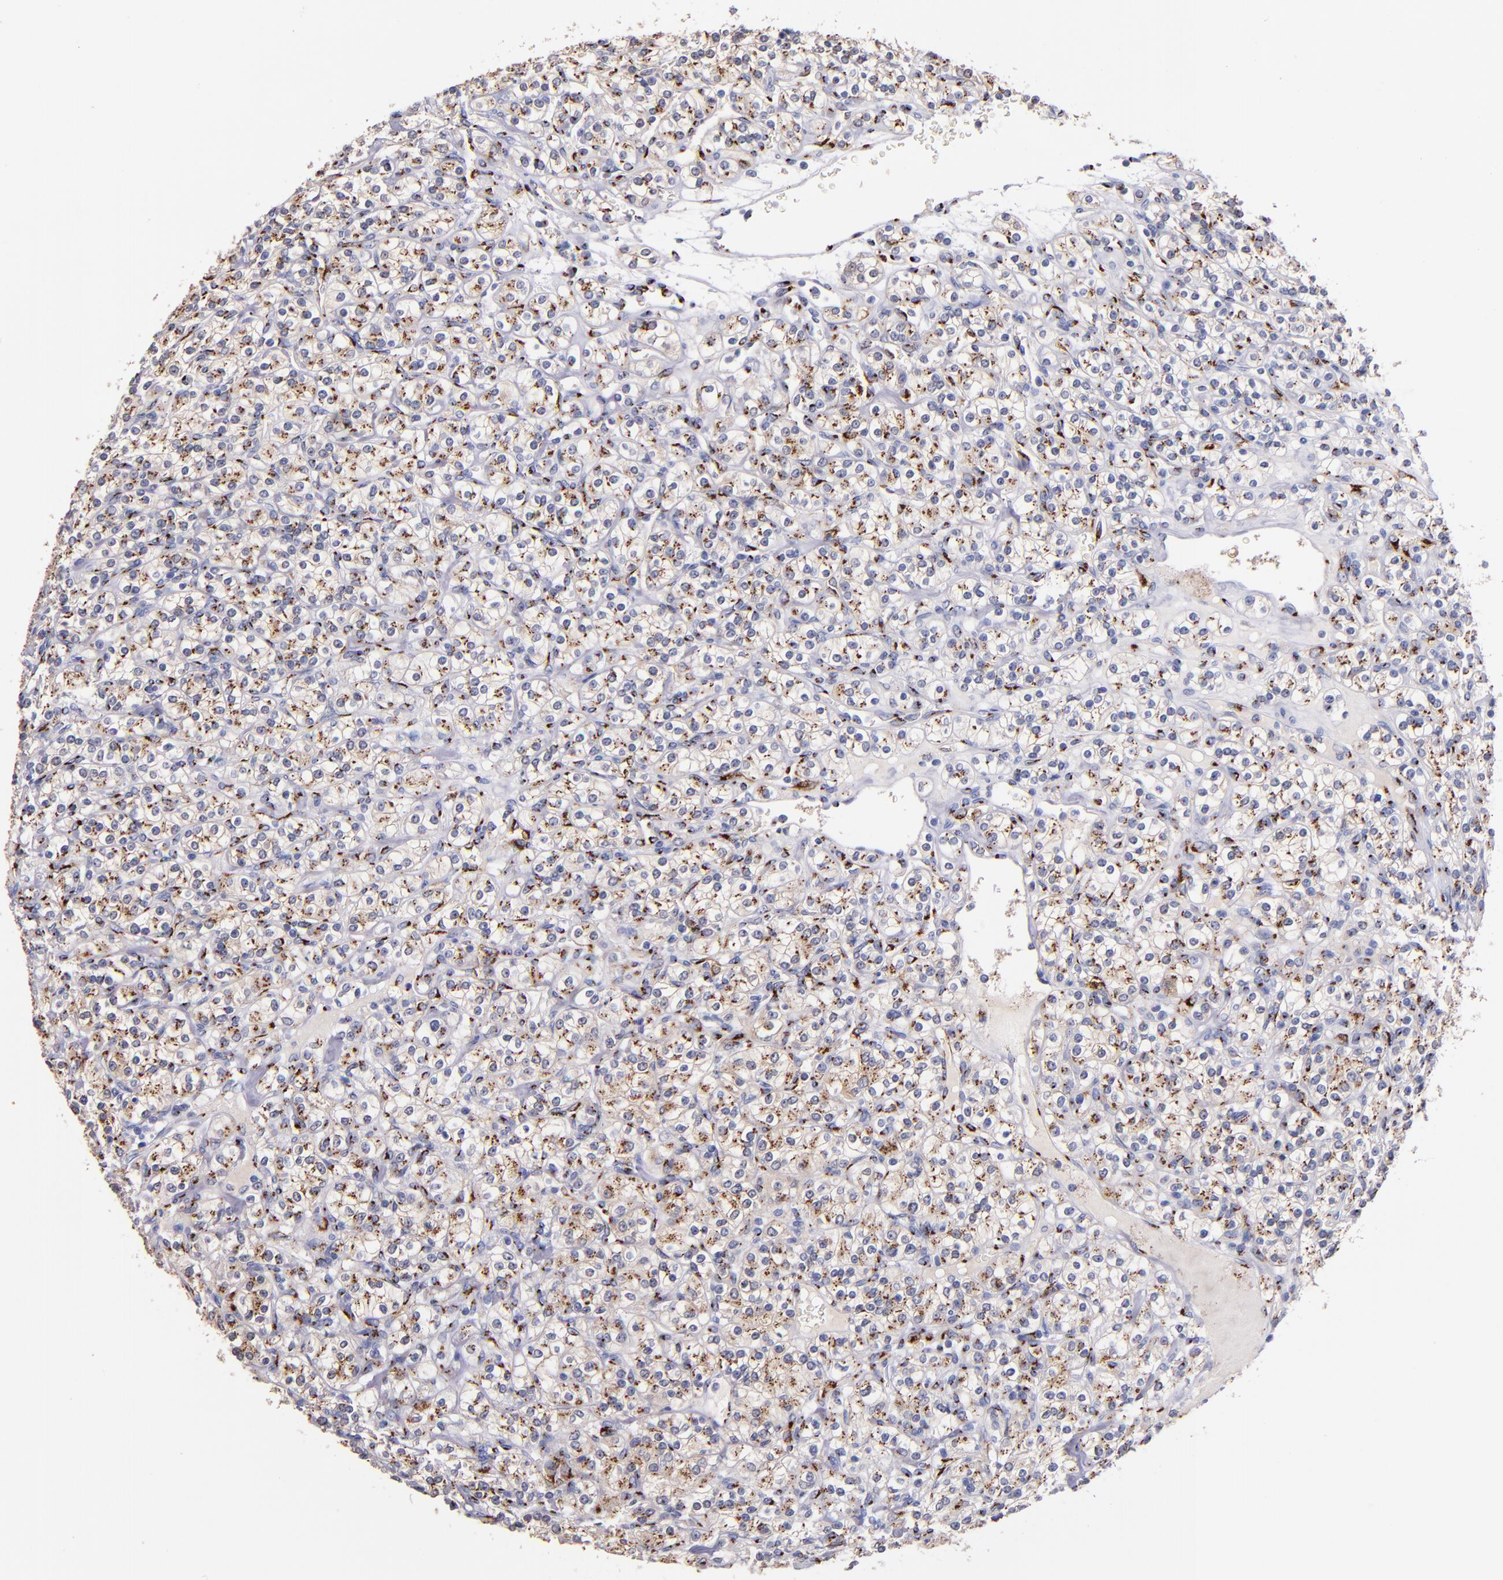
{"staining": {"intensity": "moderate", "quantity": ">75%", "location": "cytoplasmic/membranous"}, "tissue": "renal cancer", "cell_type": "Tumor cells", "image_type": "cancer", "snomed": [{"axis": "morphology", "description": "Adenocarcinoma, NOS"}, {"axis": "topography", "description": "Kidney"}], "caption": "Renal cancer (adenocarcinoma) stained with a protein marker demonstrates moderate staining in tumor cells.", "gene": "GOLIM4", "patient": {"sex": "male", "age": 77}}